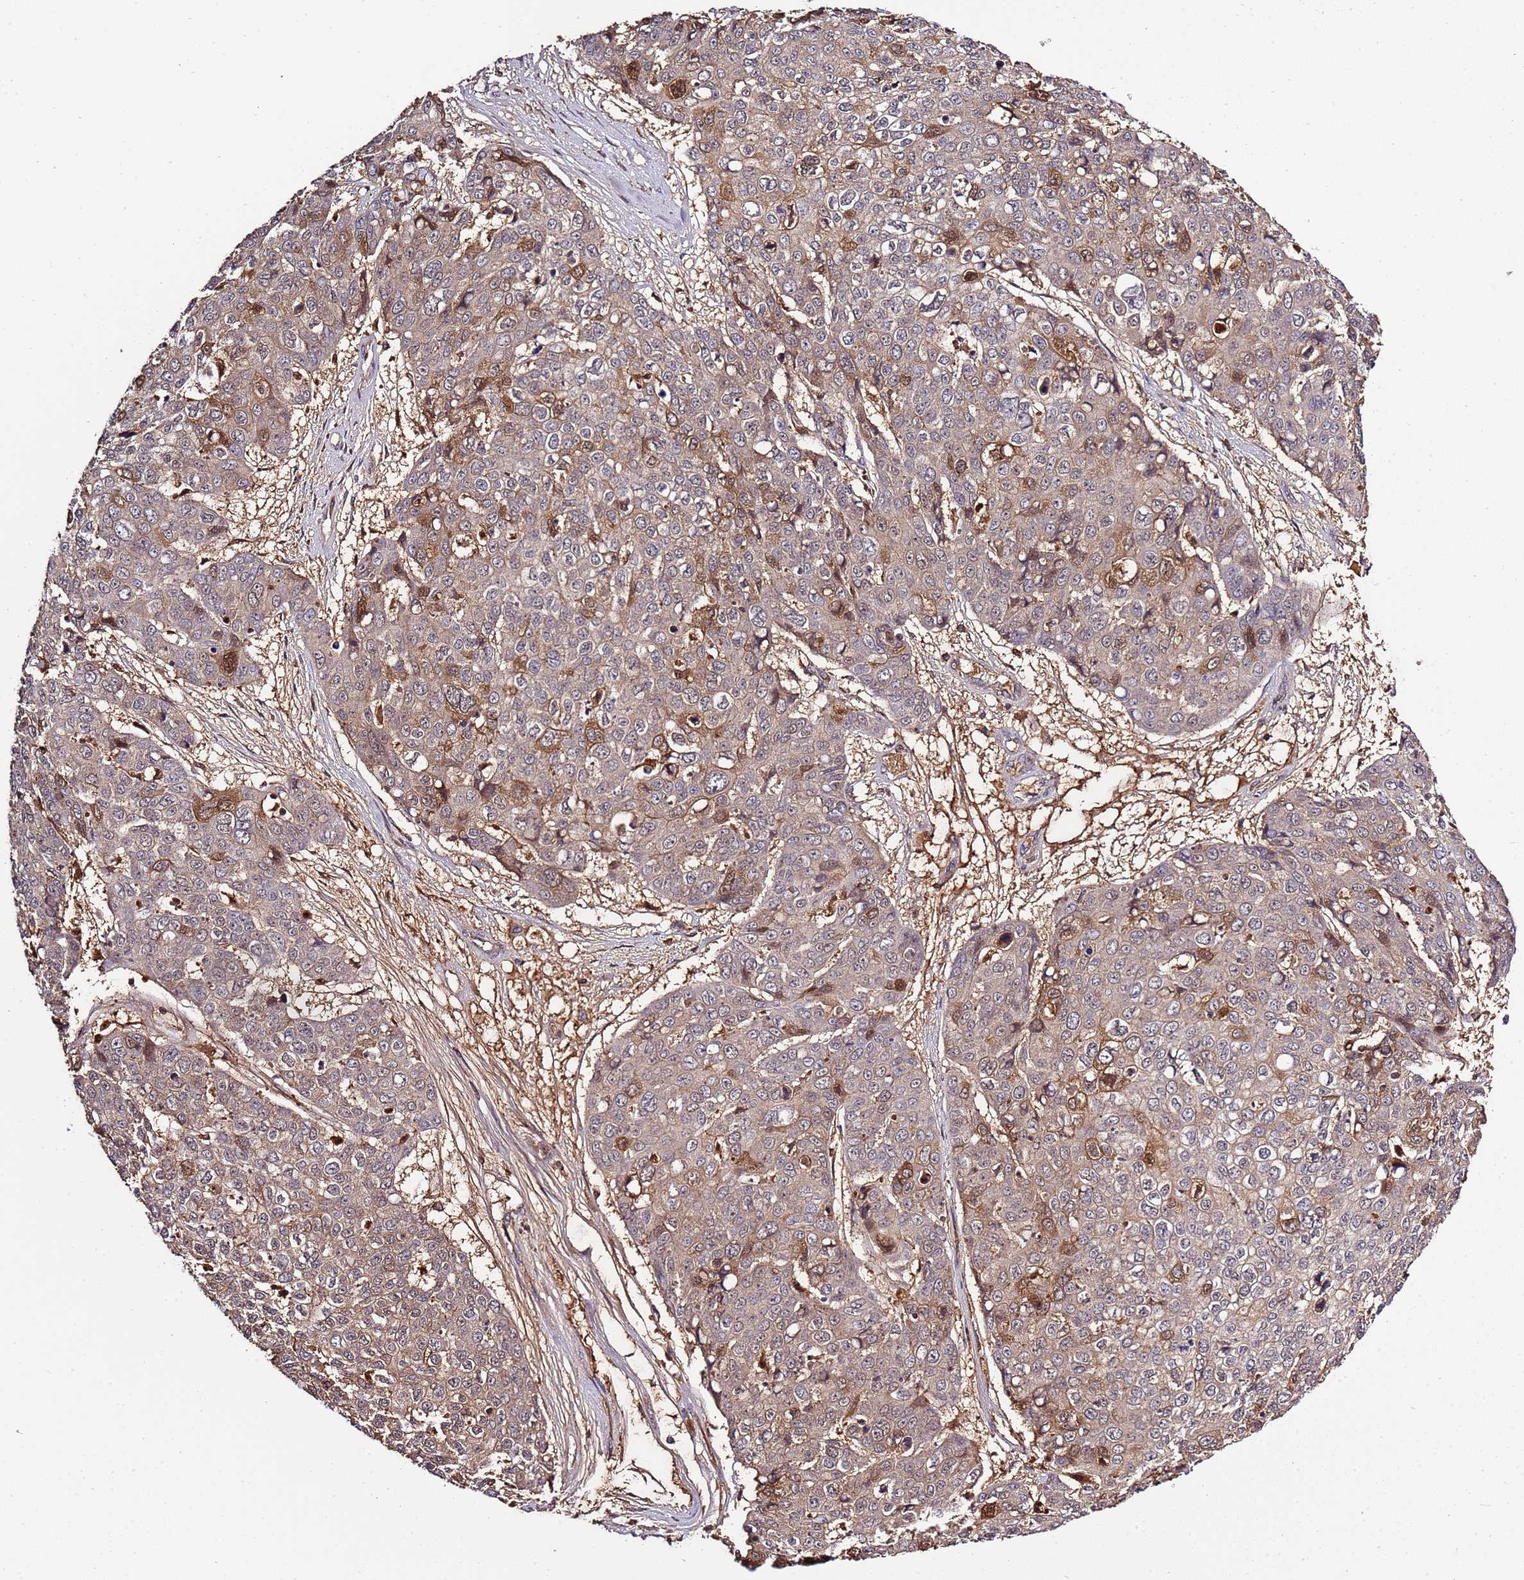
{"staining": {"intensity": "weak", "quantity": ">75%", "location": "cytoplasmic/membranous,nuclear"}, "tissue": "skin cancer", "cell_type": "Tumor cells", "image_type": "cancer", "snomed": [{"axis": "morphology", "description": "Squamous cell carcinoma, NOS"}, {"axis": "topography", "description": "Skin"}], "caption": "Skin squamous cell carcinoma stained with DAB (3,3'-diaminobenzidine) IHC displays low levels of weak cytoplasmic/membranous and nuclear expression in approximately >75% of tumor cells. (IHC, brightfield microscopy, high magnification).", "gene": "ZNF624", "patient": {"sex": "male", "age": 71}}